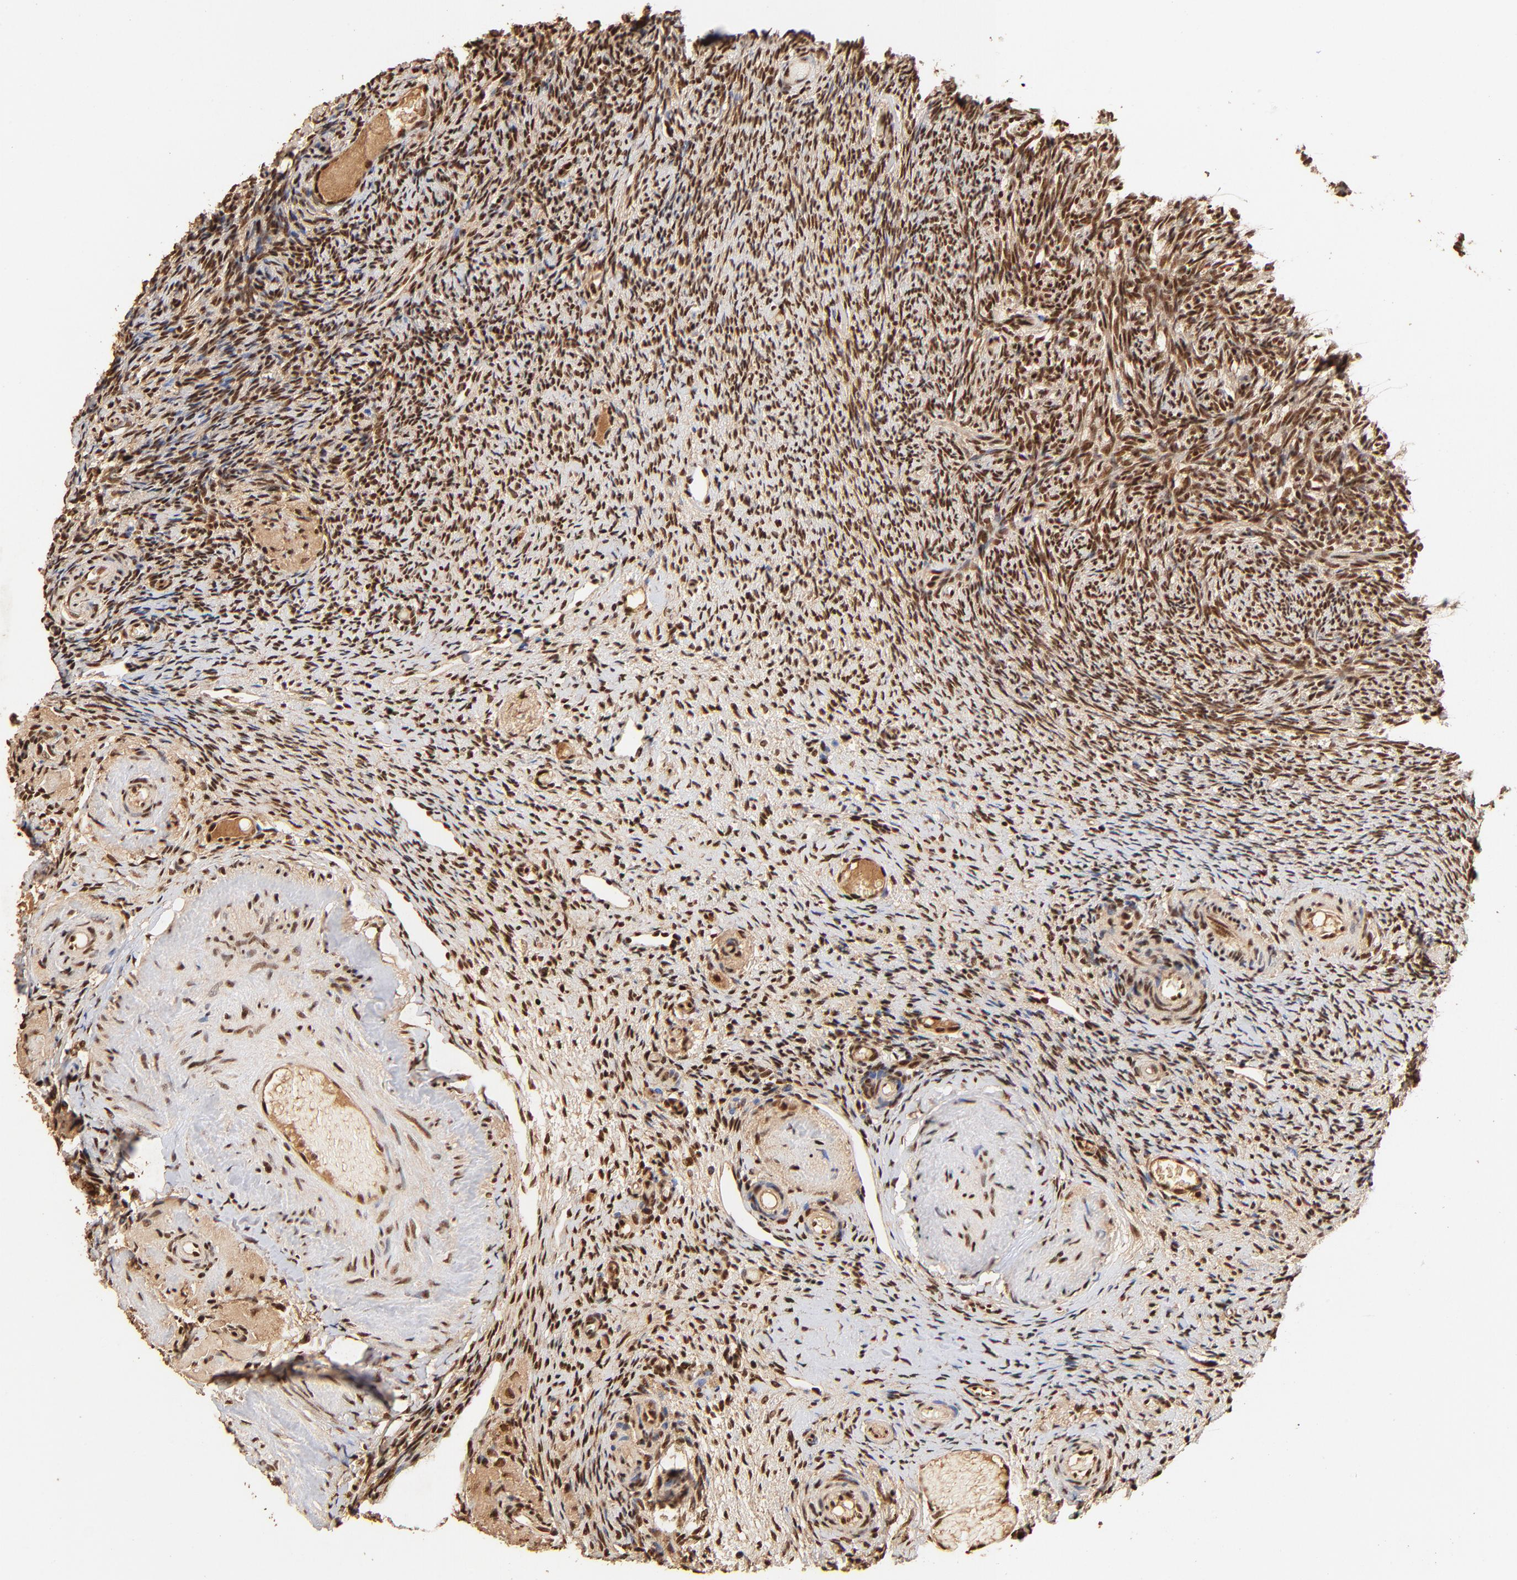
{"staining": {"intensity": "strong", "quantity": ">75%", "location": "nuclear"}, "tissue": "ovary", "cell_type": "Ovarian stroma cells", "image_type": "normal", "snomed": [{"axis": "morphology", "description": "Normal tissue, NOS"}, {"axis": "topography", "description": "Ovary"}], "caption": "Brown immunohistochemical staining in normal ovary demonstrates strong nuclear staining in about >75% of ovarian stroma cells.", "gene": "MED12", "patient": {"sex": "female", "age": 60}}